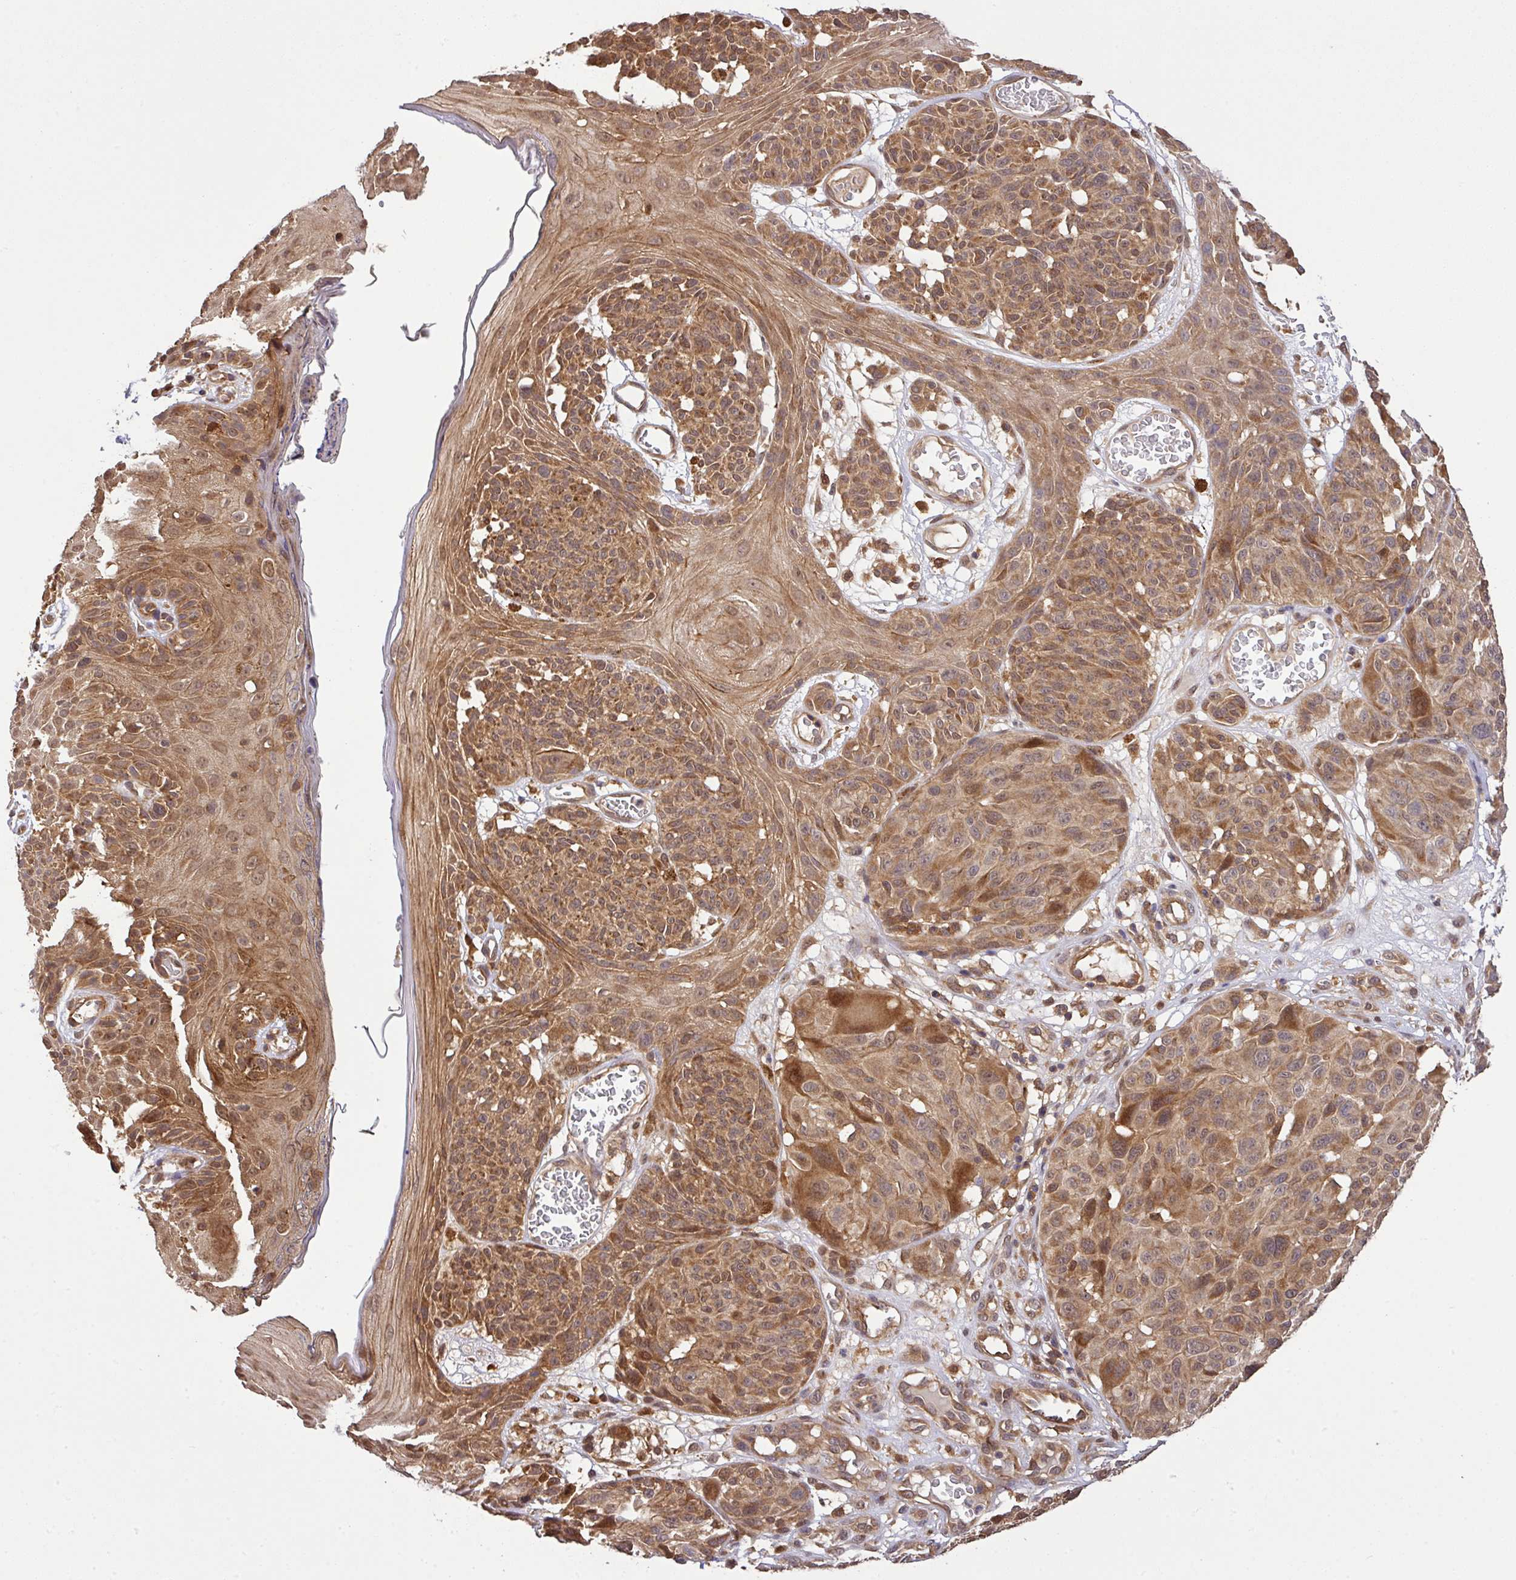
{"staining": {"intensity": "moderate", "quantity": ">75%", "location": "cytoplasmic/membranous,nuclear"}, "tissue": "melanoma", "cell_type": "Tumor cells", "image_type": "cancer", "snomed": [{"axis": "morphology", "description": "Malignant melanoma, NOS"}, {"axis": "topography", "description": "Skin"}], "caption": "Immunohistochemistry (IHC) photomicrograph of melanoma stained for a protein (brown), which reveals medium levels of moderate cytoplasmic/membranous and nuclear staining in approximately >75% of tumor cells.", "gene": "ARPIN", "patient": {"sex": "male", "age": 83}}